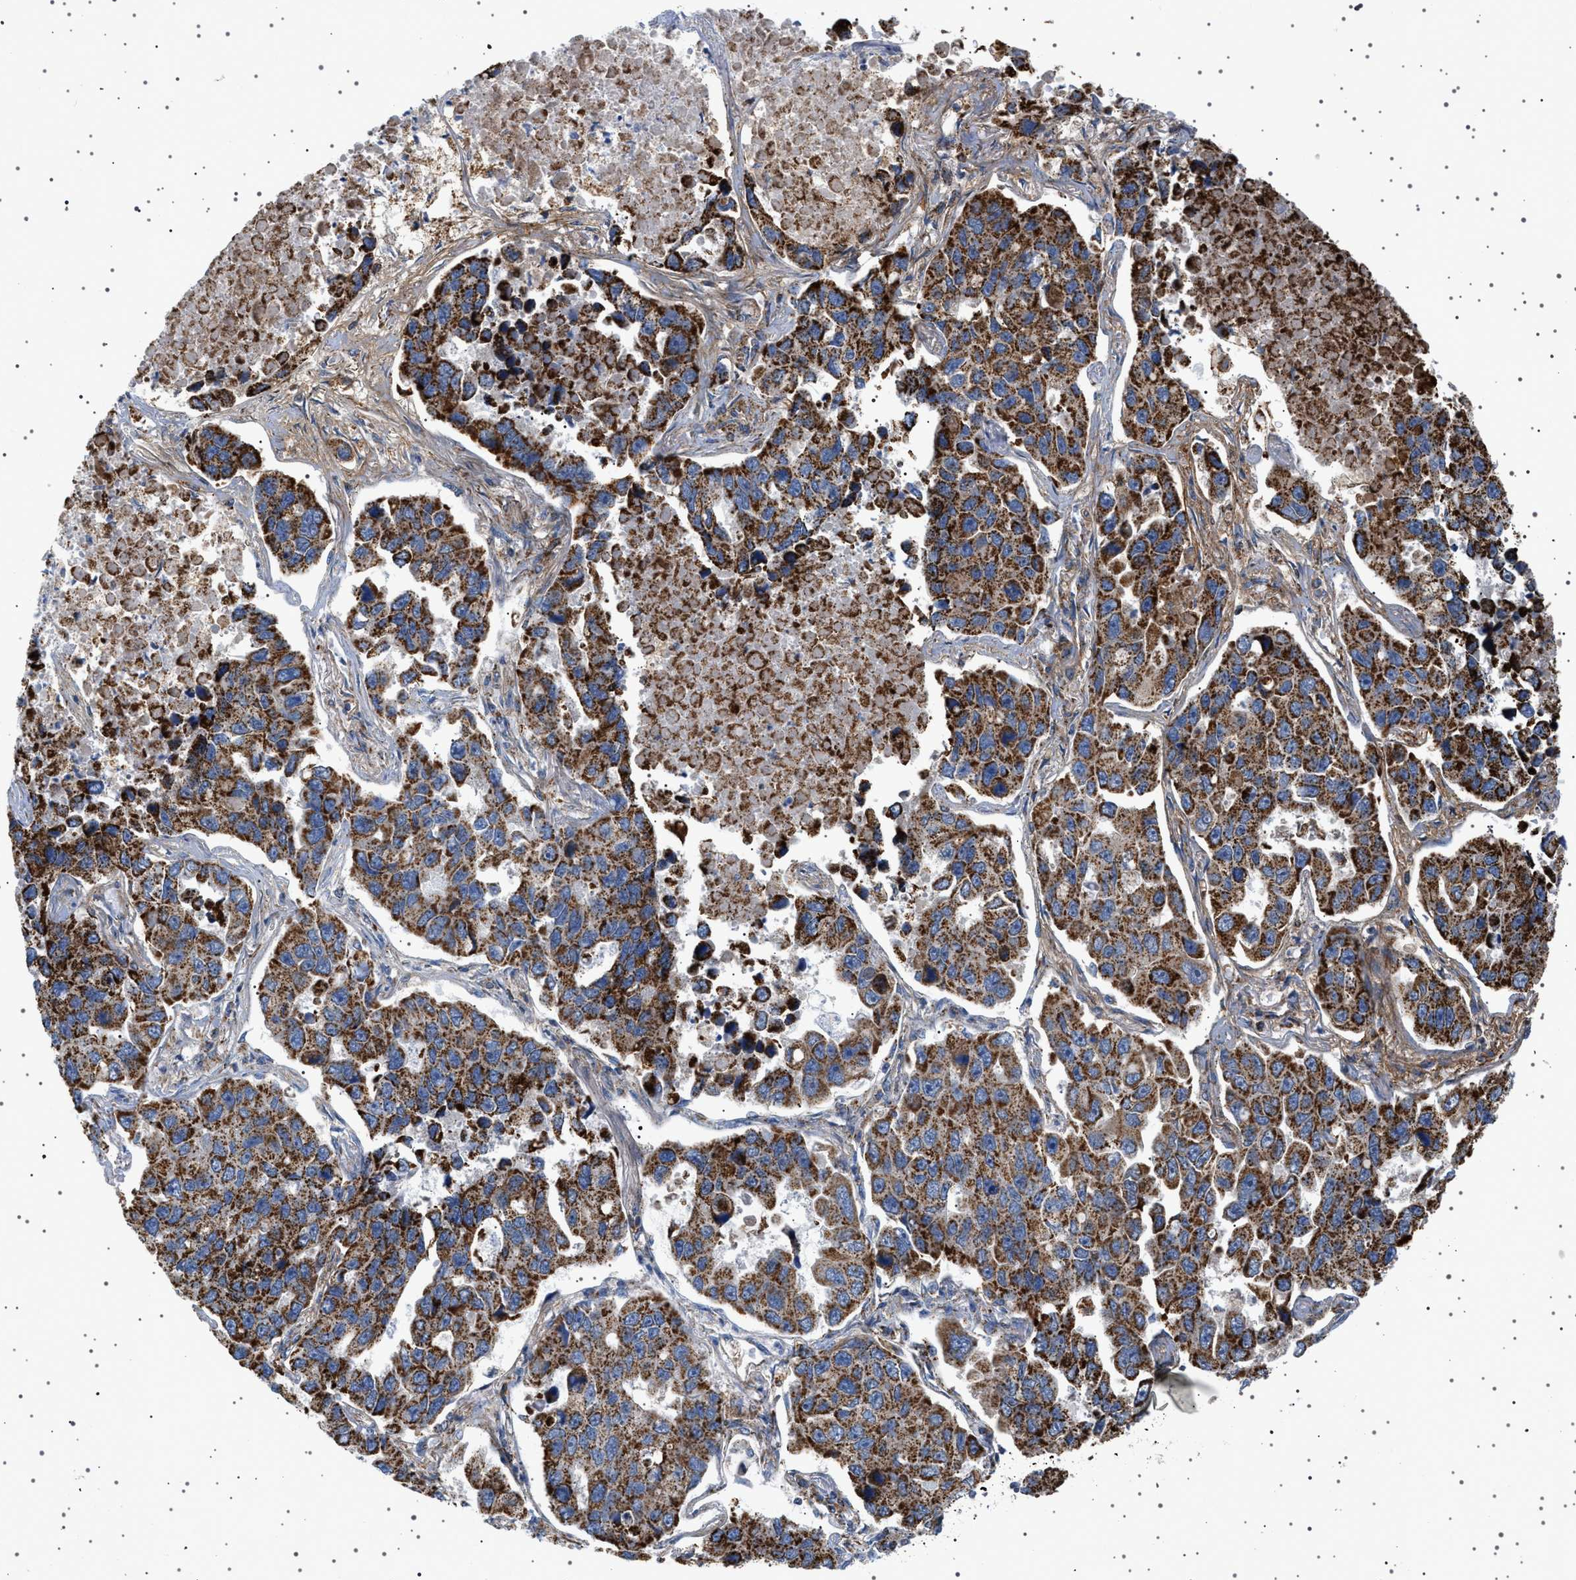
{"staining": {"intensity": "strong", "quantity": ">75%", "location": "cytoplasmic/membranous"}, "tissue": "lung cancer", "cell_type": "Tumor cells", "image_type": "cancer", "snomed": [{"axis": "morphology", "description": "Adenocarcinoma, NOS"}, {"axis": "topography", "description": "Lung"}], "caption": "This micrograph reveals IHC staining of lung adenocarcinoma, with high strong cytoplasmic/membranous positivity in approximately >75% of tumor cells.", "gene": "UBXN8", "patient": {"sex": "male", "age": 64}}